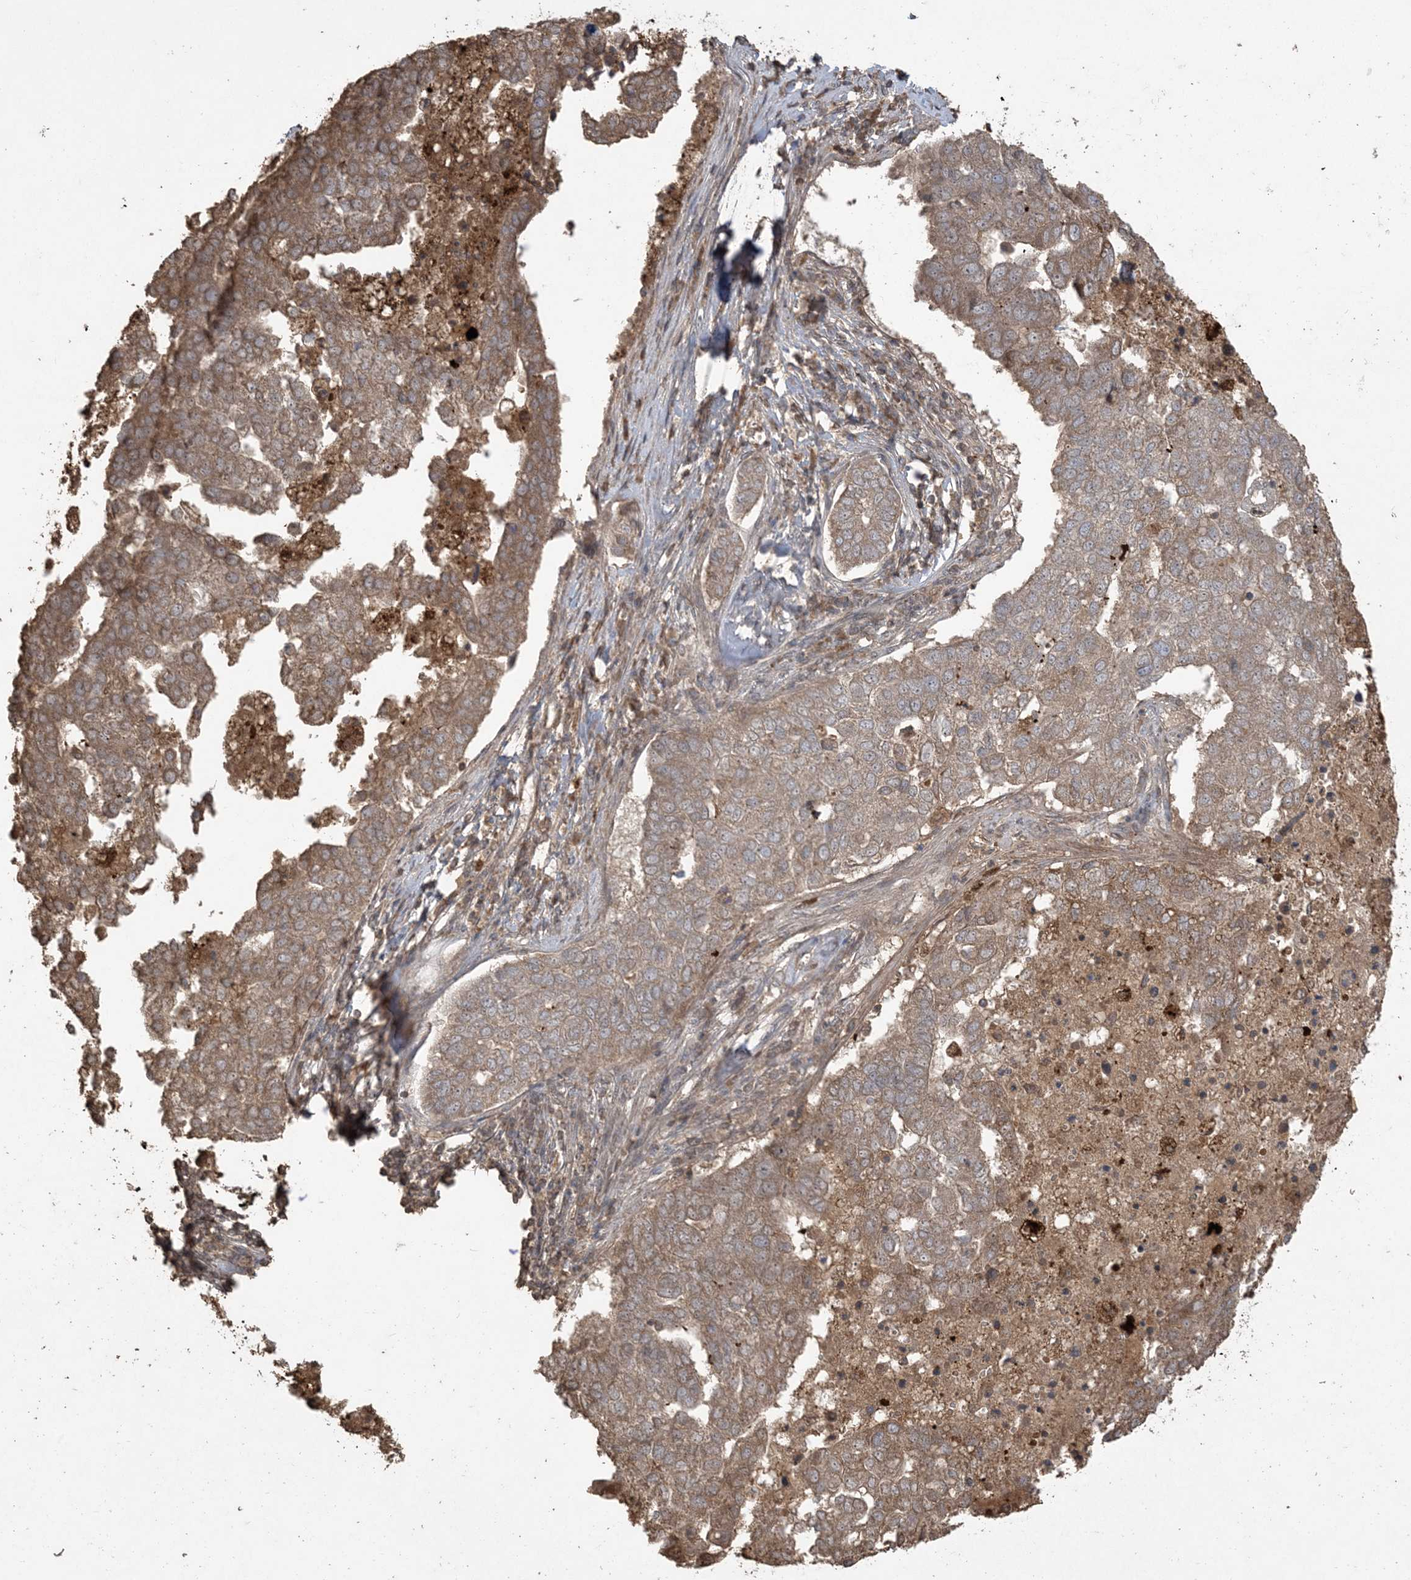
{"staining": {"intensity": "moderate", "quantity": ">75%", "location": "cytoplasmic/membranous"}, "tissue": "pancreatic cancer", "cell_type": "Tumor cells", "image_type": "cancer", "snomed": [{"axis": "morphology", "description": "Adenocarcinoma, NOS"}, {"axis": "topography", "description": "Pancreas"}], "caption": "Immunohistochemical staining of human pancreatic cancer displays medium levels of moderate cytoplasmic/membranous positivity in about >75% of tumor cells.", "gene": "EFCAB8", "patient": {"sex": "female", "age": 61}}